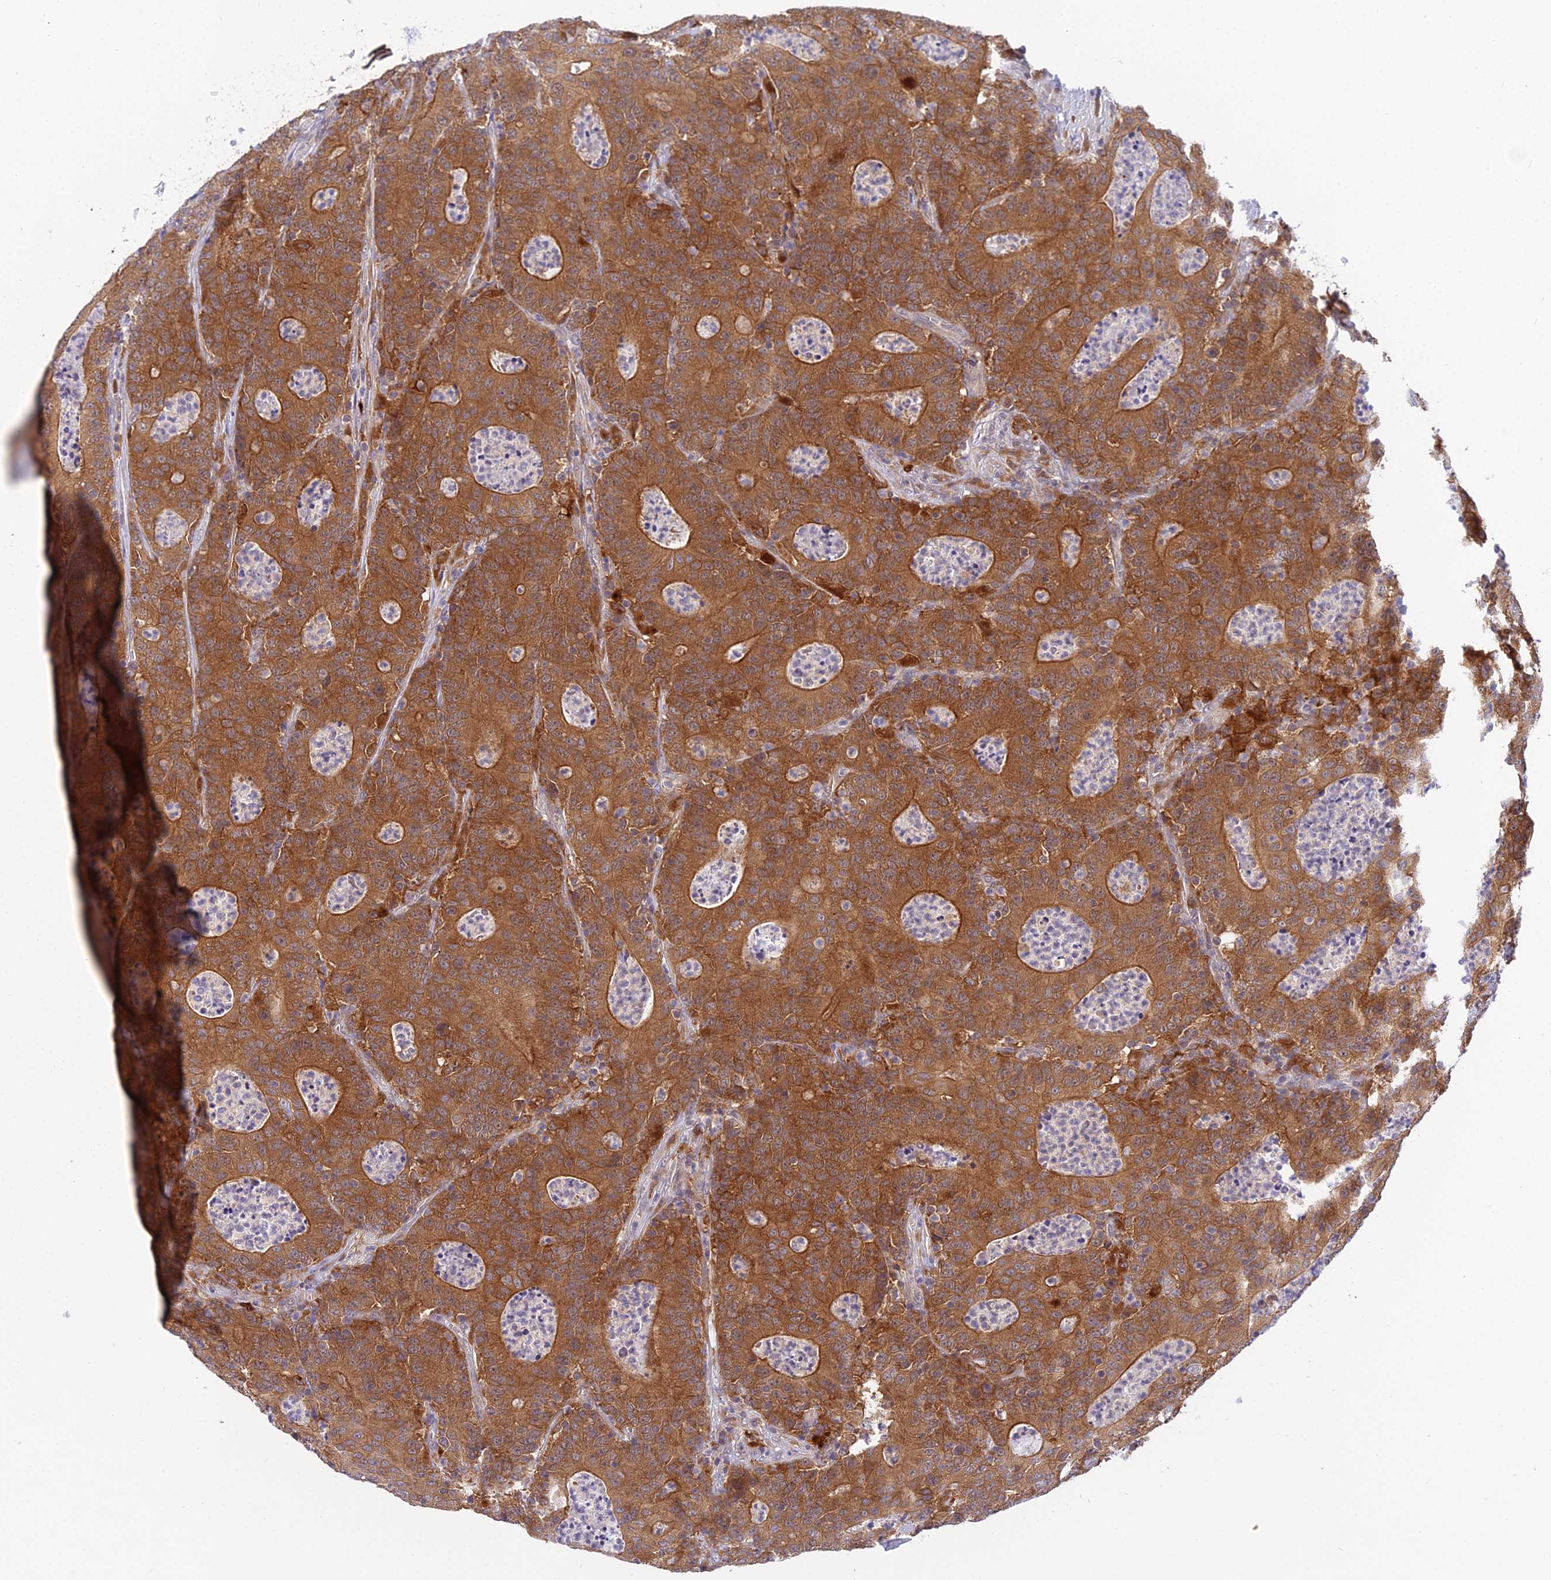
{"staining": {"intensity": "moderate", "quantity": ">75%", "location": "cytoplasmic/membranous"}, "tissue": "colorectal cancer", "cell_type": "Tumor cells", "image_type": "cancer", "snomed": [{"axis": "morphology", "description": "Adenocarcinoma, NOS"}, {"axis": "topography", "description": "Colon"}], "caption": "Adenocarcinoma (colorectal) stained with immunohistochemistry (IHC) exhibits moderate cytoplasmic/membranous expression in approximately >75% of tumor cells.", "gene": "UBE2G1", "patient": {"sex": "male", "age": 83}}